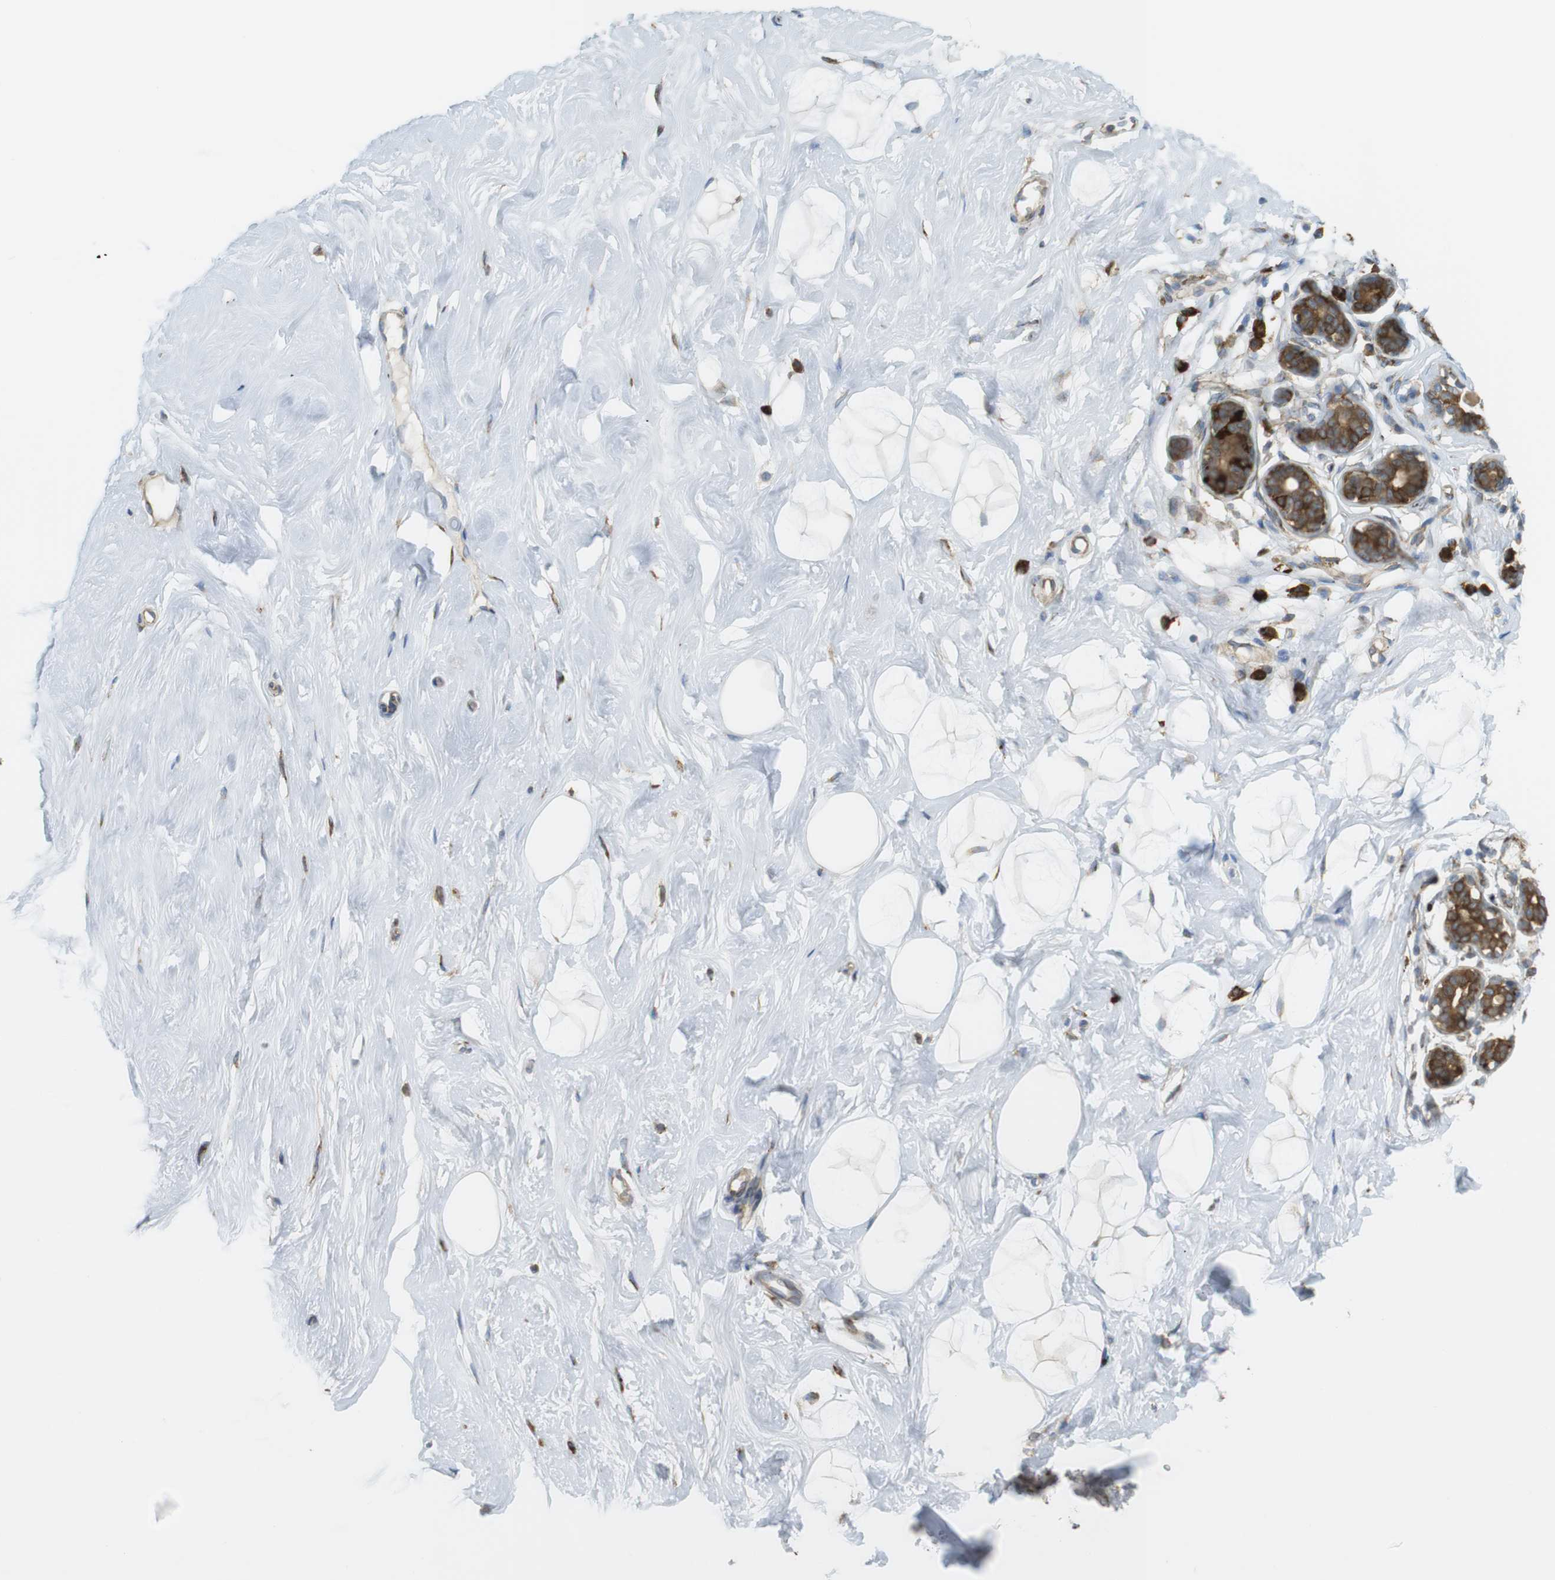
{"staining": {"intensity": "negative", "quantity": "none", "location": "none"}, "tissue": "breast", "cell_type": "Adipocytes", "image_type": "normal", "snomed": [{"axis": "morphology", "description": "Normal tissue, NOS"}, {"axis": "topography", "description": "Breast"}], "caption": "This is an IHC photomicrograph of benign human breast. There is no expression in adipocytes.", "gene": "MBOAT2", "patient": {"sex": "female", "age": 23}}